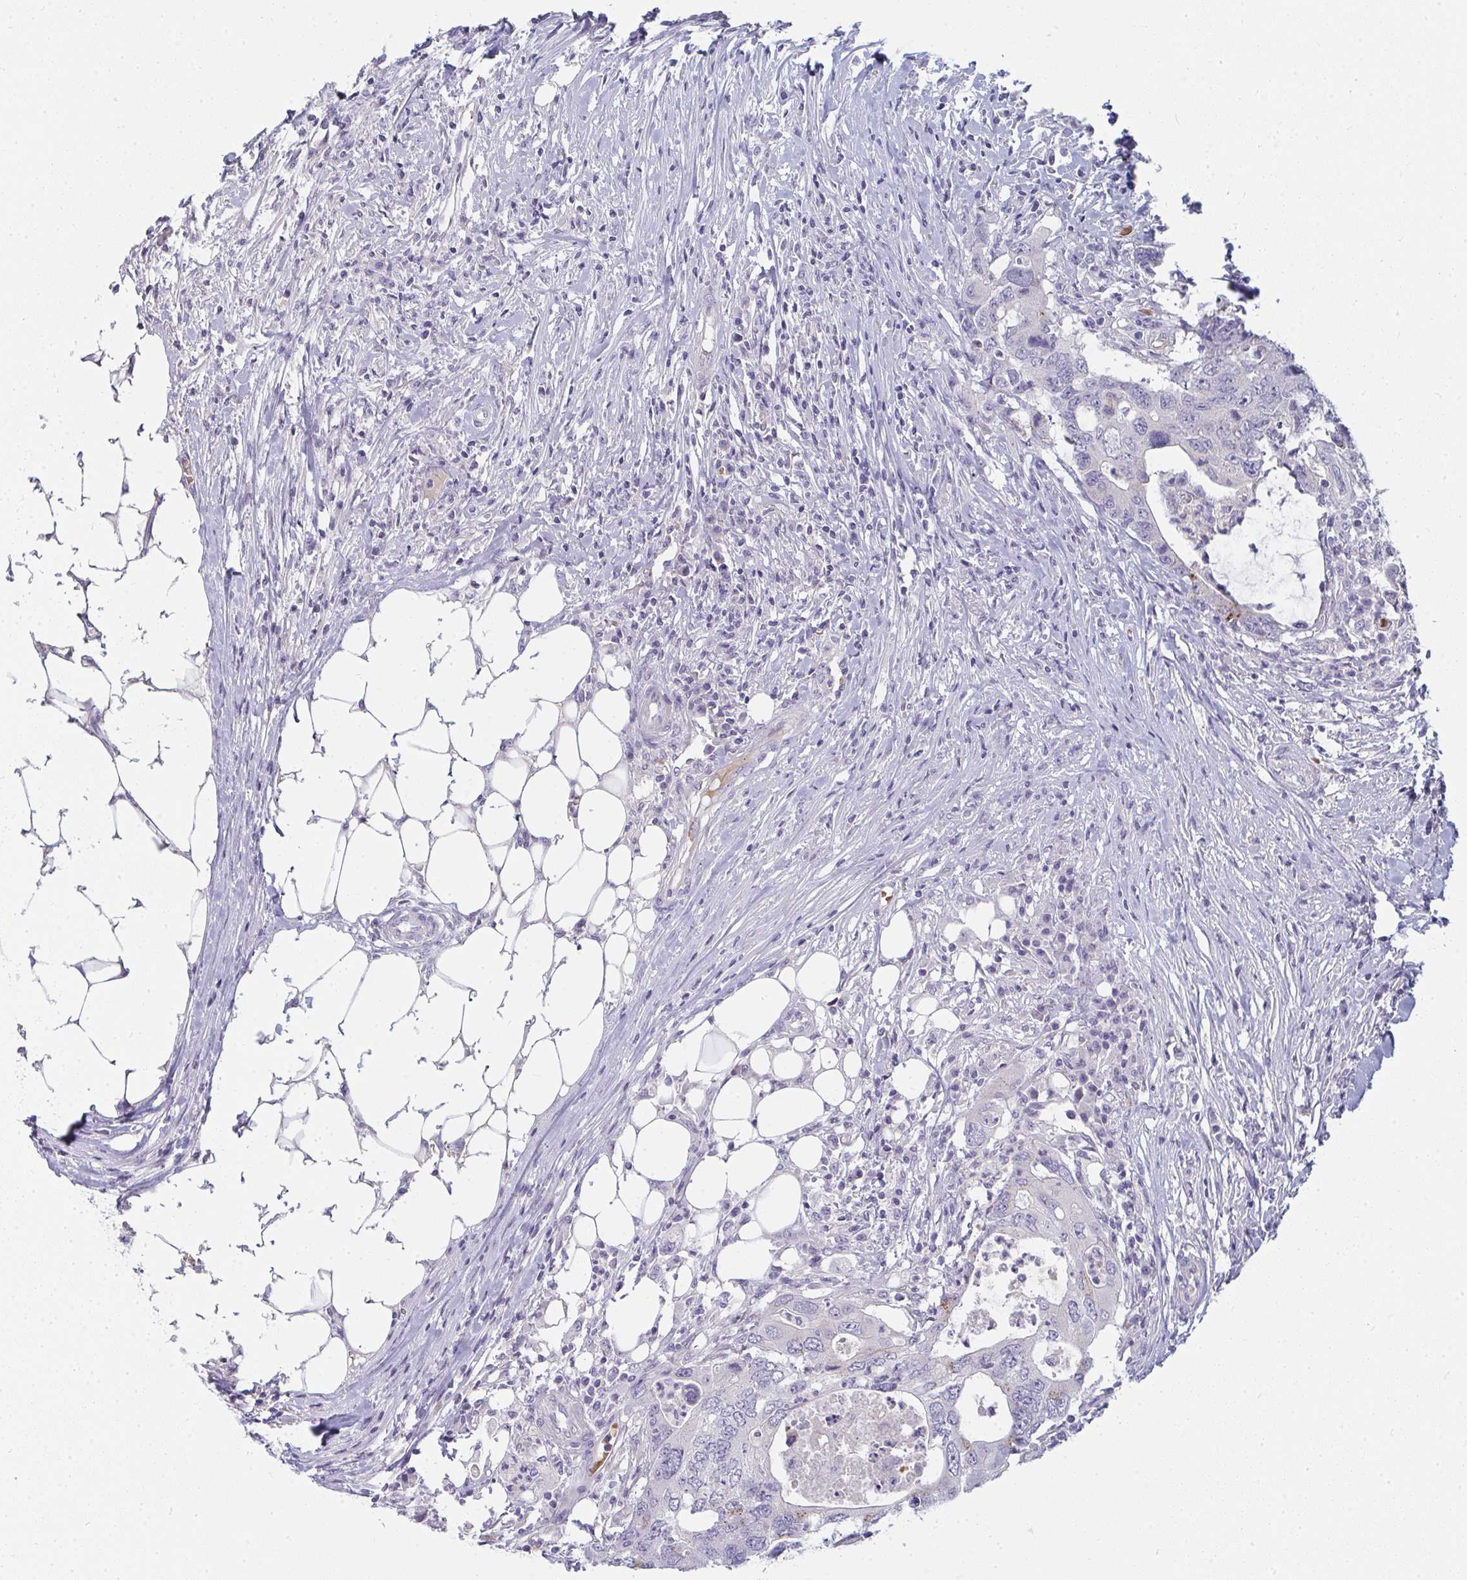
{"staining": {"intensity": "negative", "quantity": "none", "location": "none"}, "tissue": "colorectal cancer", "cell_type": "Tumor cells", "image_type": "cancer", "snomed": [{"axis": "morphology", "description": "Adenocarcinoma, NOS"}, {"axis": "topography", "description": "Colon"}], "caption": "Micrograph shows no significant protein staining in tumor cells of colorectal cancer.", "gene": "SHB", "patient": {"sex": "male", "age": 71}}